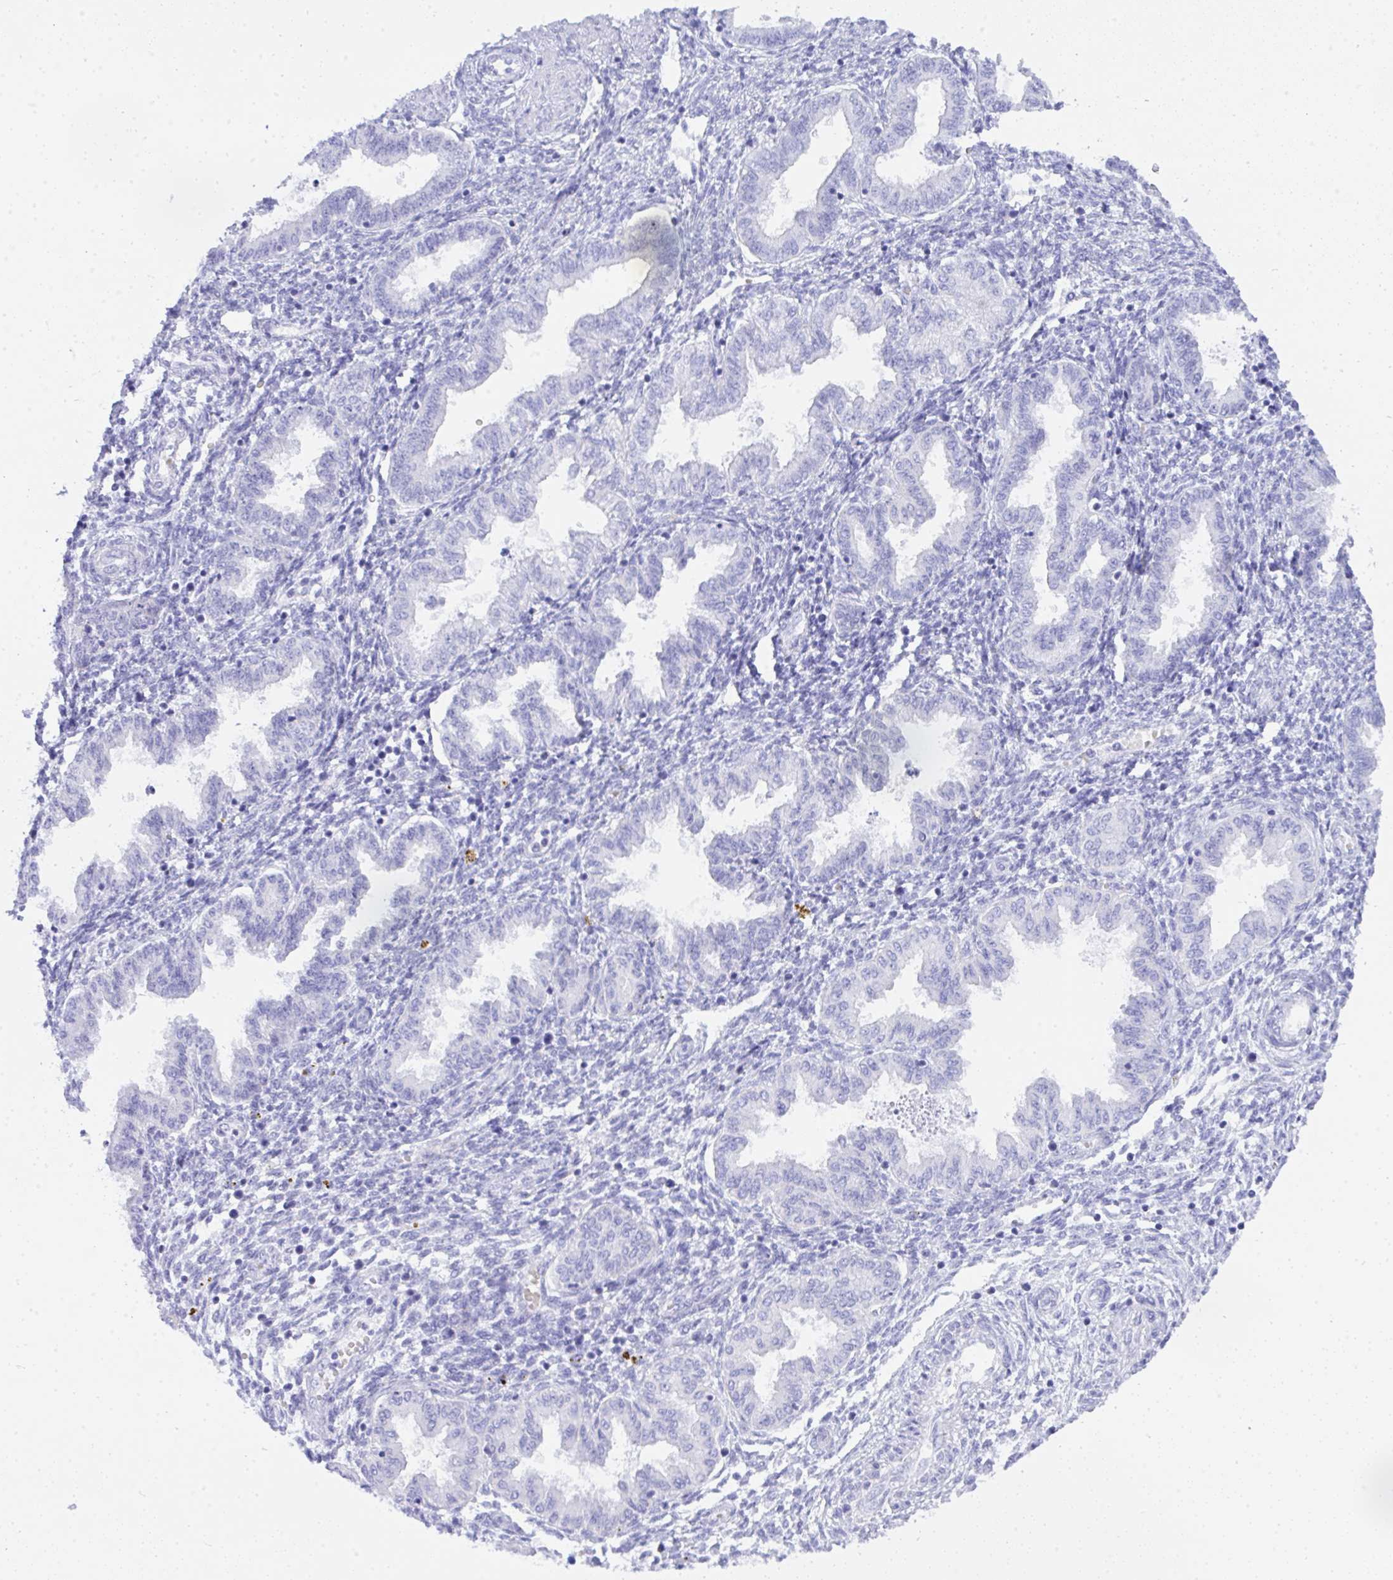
{"staining": {"intensity": "negative", "quantity": "none", "location": "none"}, "tissue": "endometrium", "cell_type": "Cells in endometrial stroma", "image_type": "normal", "snomed": [{"axis": "morphology", "description": "Normal tissue, NOS"}, {"axis": "topography", "description": "Endometrium"}], "caption": "Human endometrium stained for a protein using immunohistochemistry exhibits no staining in cells in endometrial stroma.", "gene": "SEL1L2", "patient": {"sex": "female", "age": 33}}